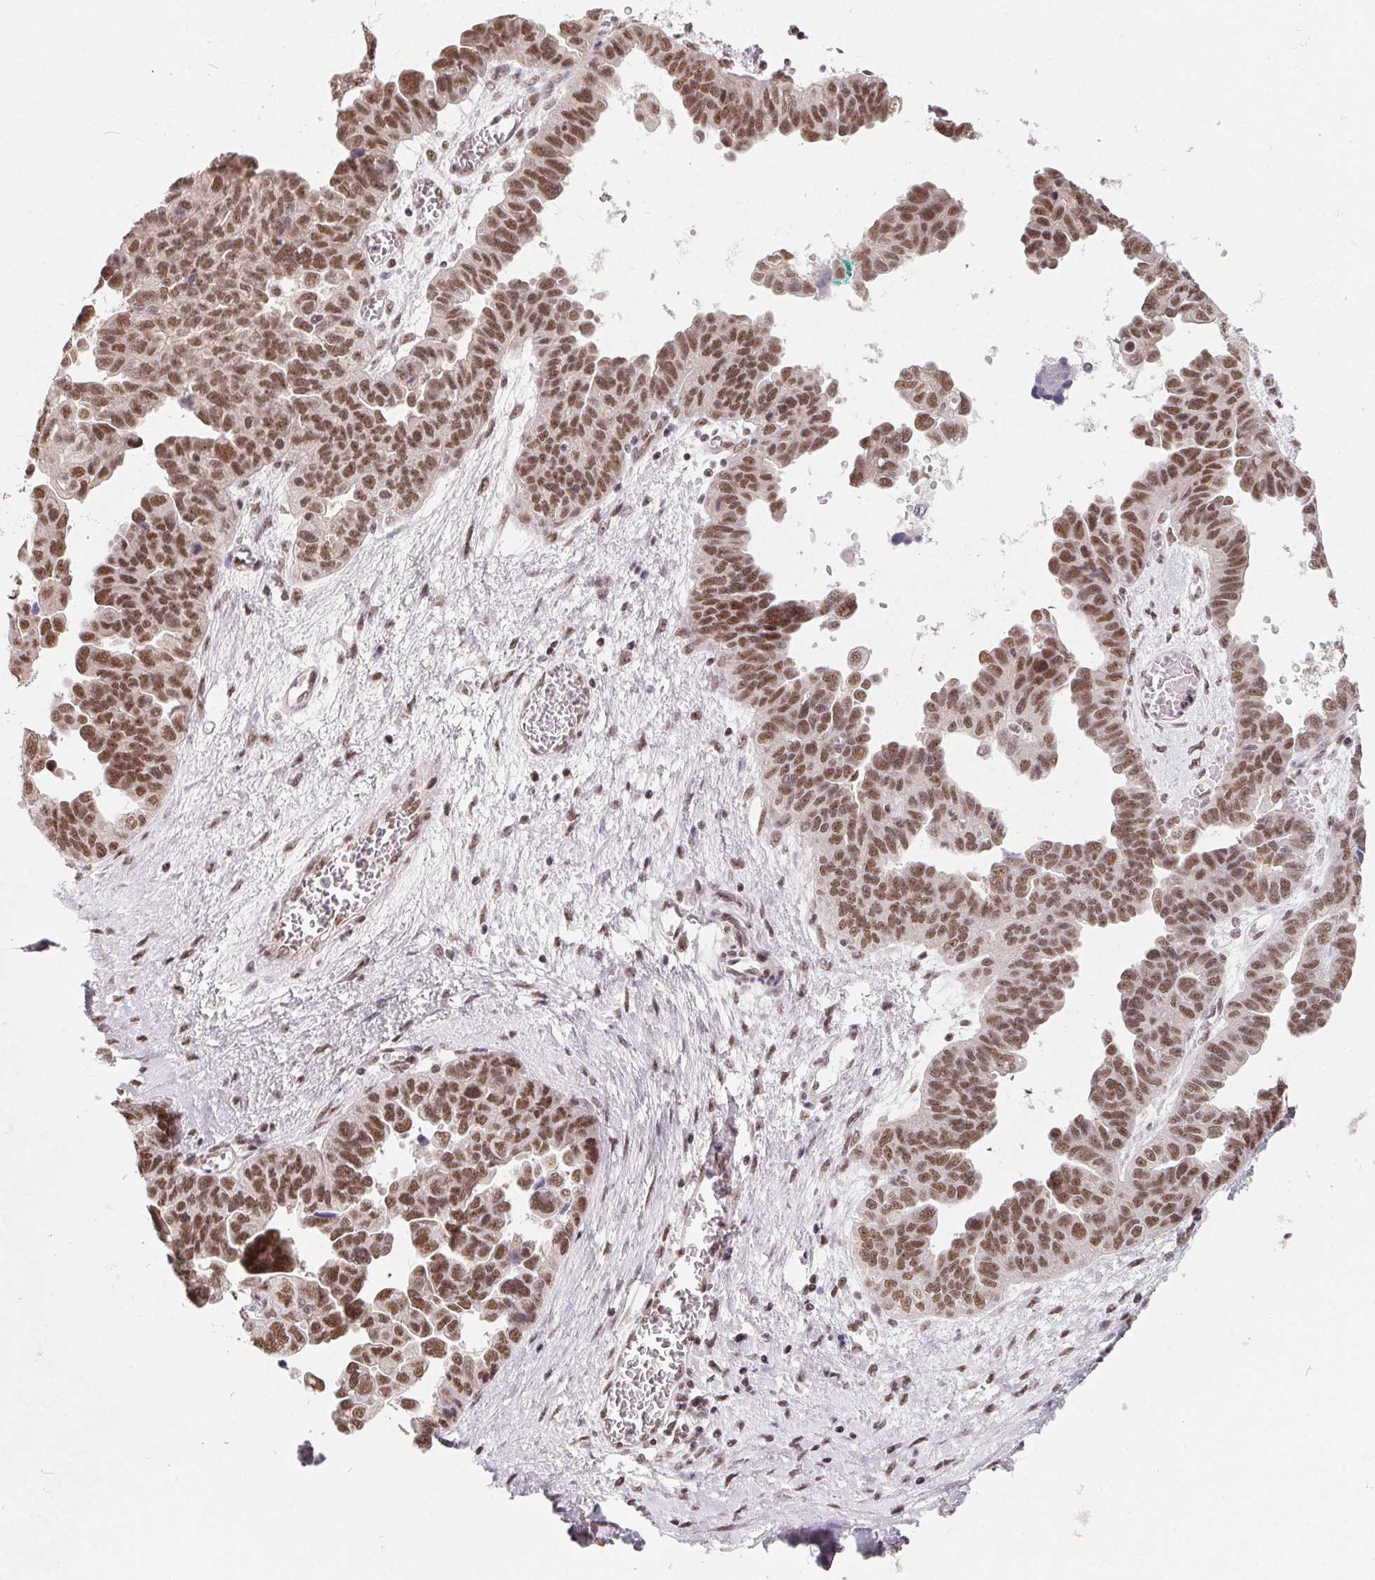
{"staining": {"intensity": "moderate", "quantity": ">75%", "location": "nuclear"}, "tissue": "ovarian cancer", "cell_type": "Tumor cells", "image_type": "cancer", "snomed": [{"axis": "morphology", "description": "Cystadenocarcinoma, serous, NOS"}, {"axis": "topography", "description": "Ovary"}], "caption": "Immunohistochemistry (IHC) of human ovarian cancer shows medium levels of moderate nuclear positivity in about >75% of tumor cells.", "gene": "TCERG1", "patient": {"sex": "female", "age": 64}}